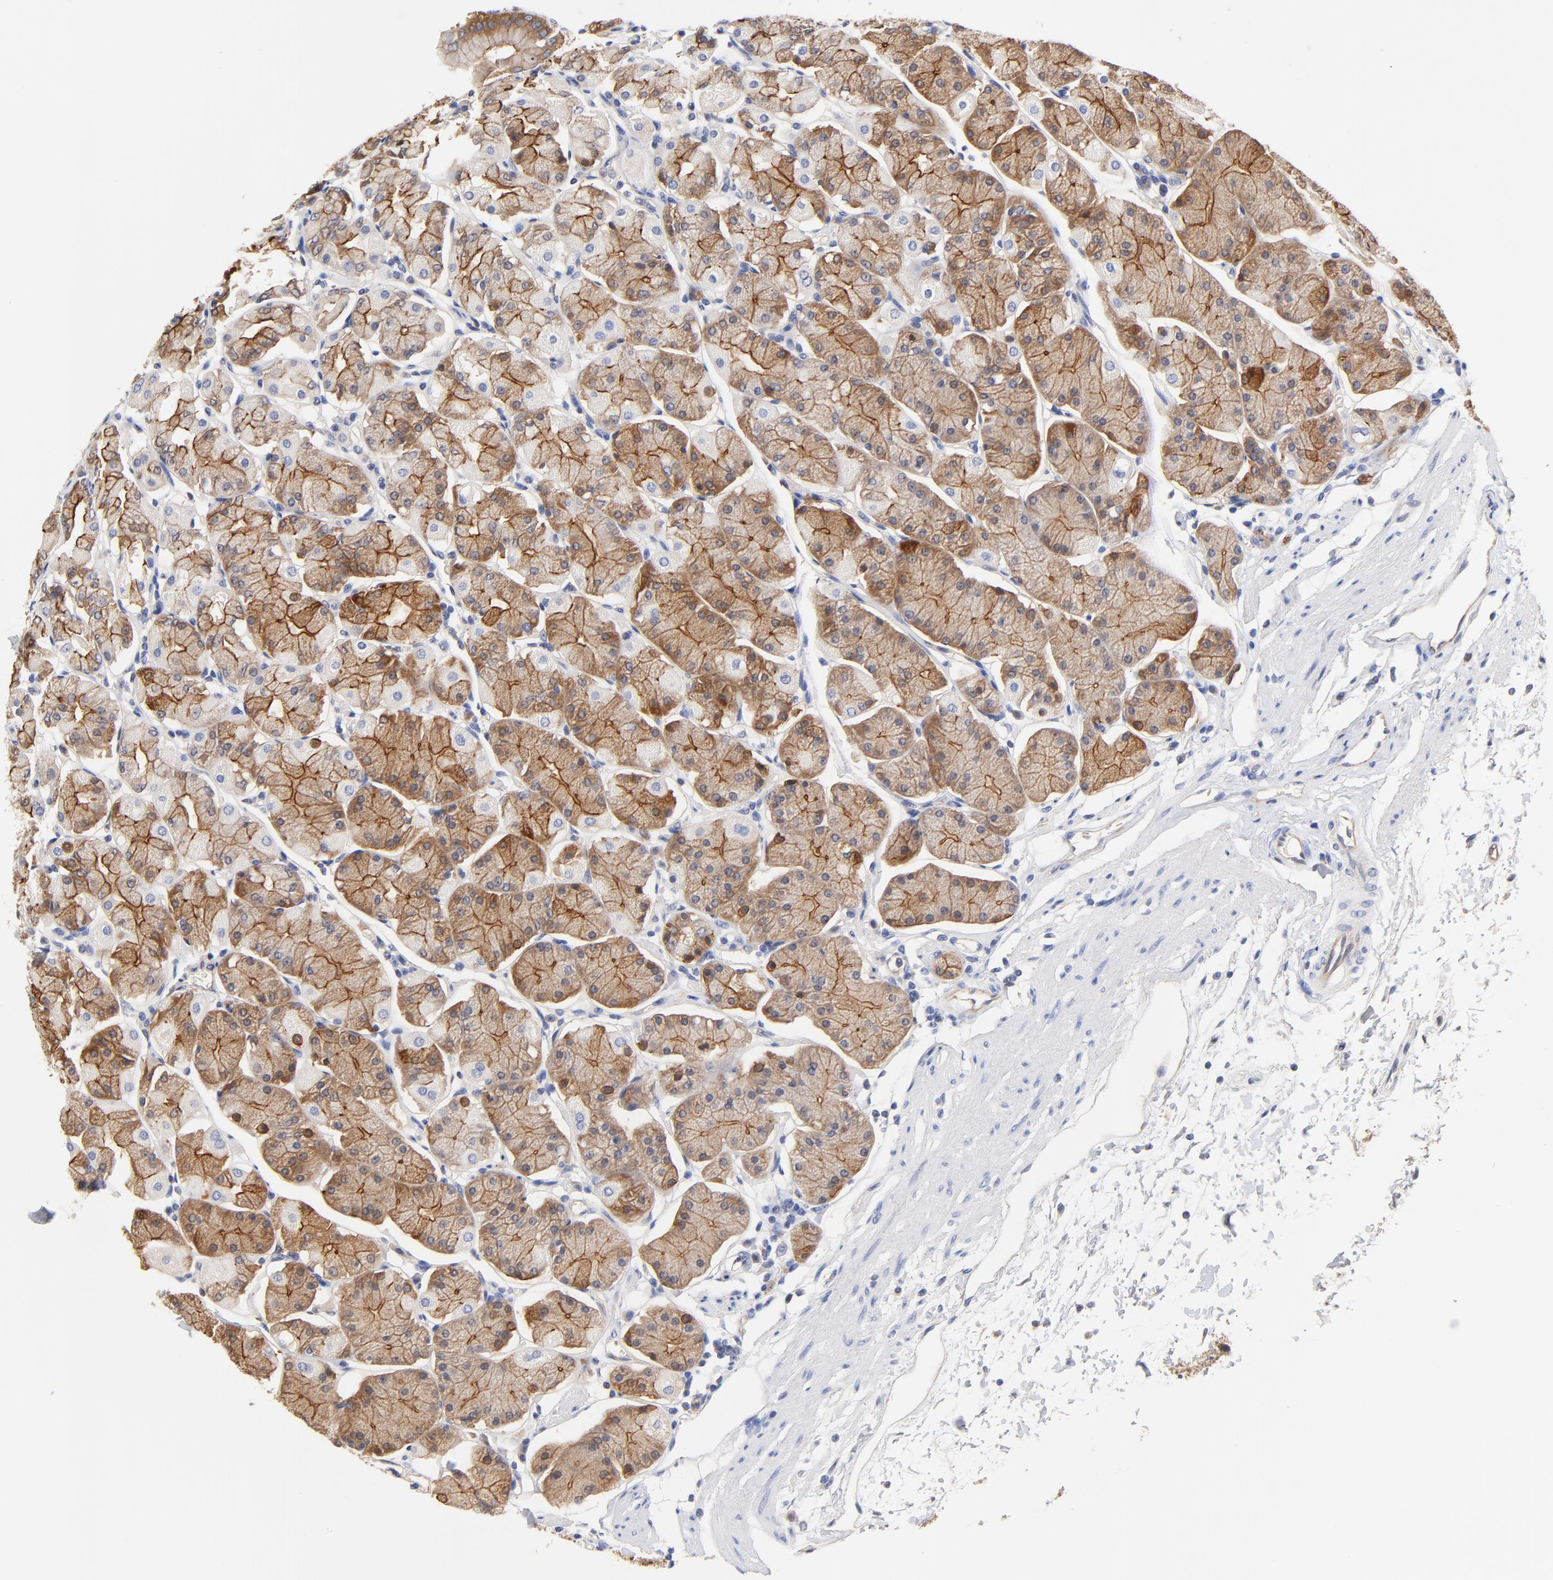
{"staining": {"intensity": "moderate", "quantity": ">75%", "location": "cytoplasmic/membranous"}, "tissue": "stomach", "cell_type": "Glandular cells", "image_type": "normal", "snomed": [{"axis": "morphology", "description": "Normal tissue, NOS"}, {"axis": "topography", "description": "Stomach, upper"}, {"axis": "topography", "description": "Stomach"}], "caption": "Human stomach stained with a protein marker exhibits moderate staining in glandular cells.", "gene": "FBXL2", "patient": {"sex": "male", "age": 76}}